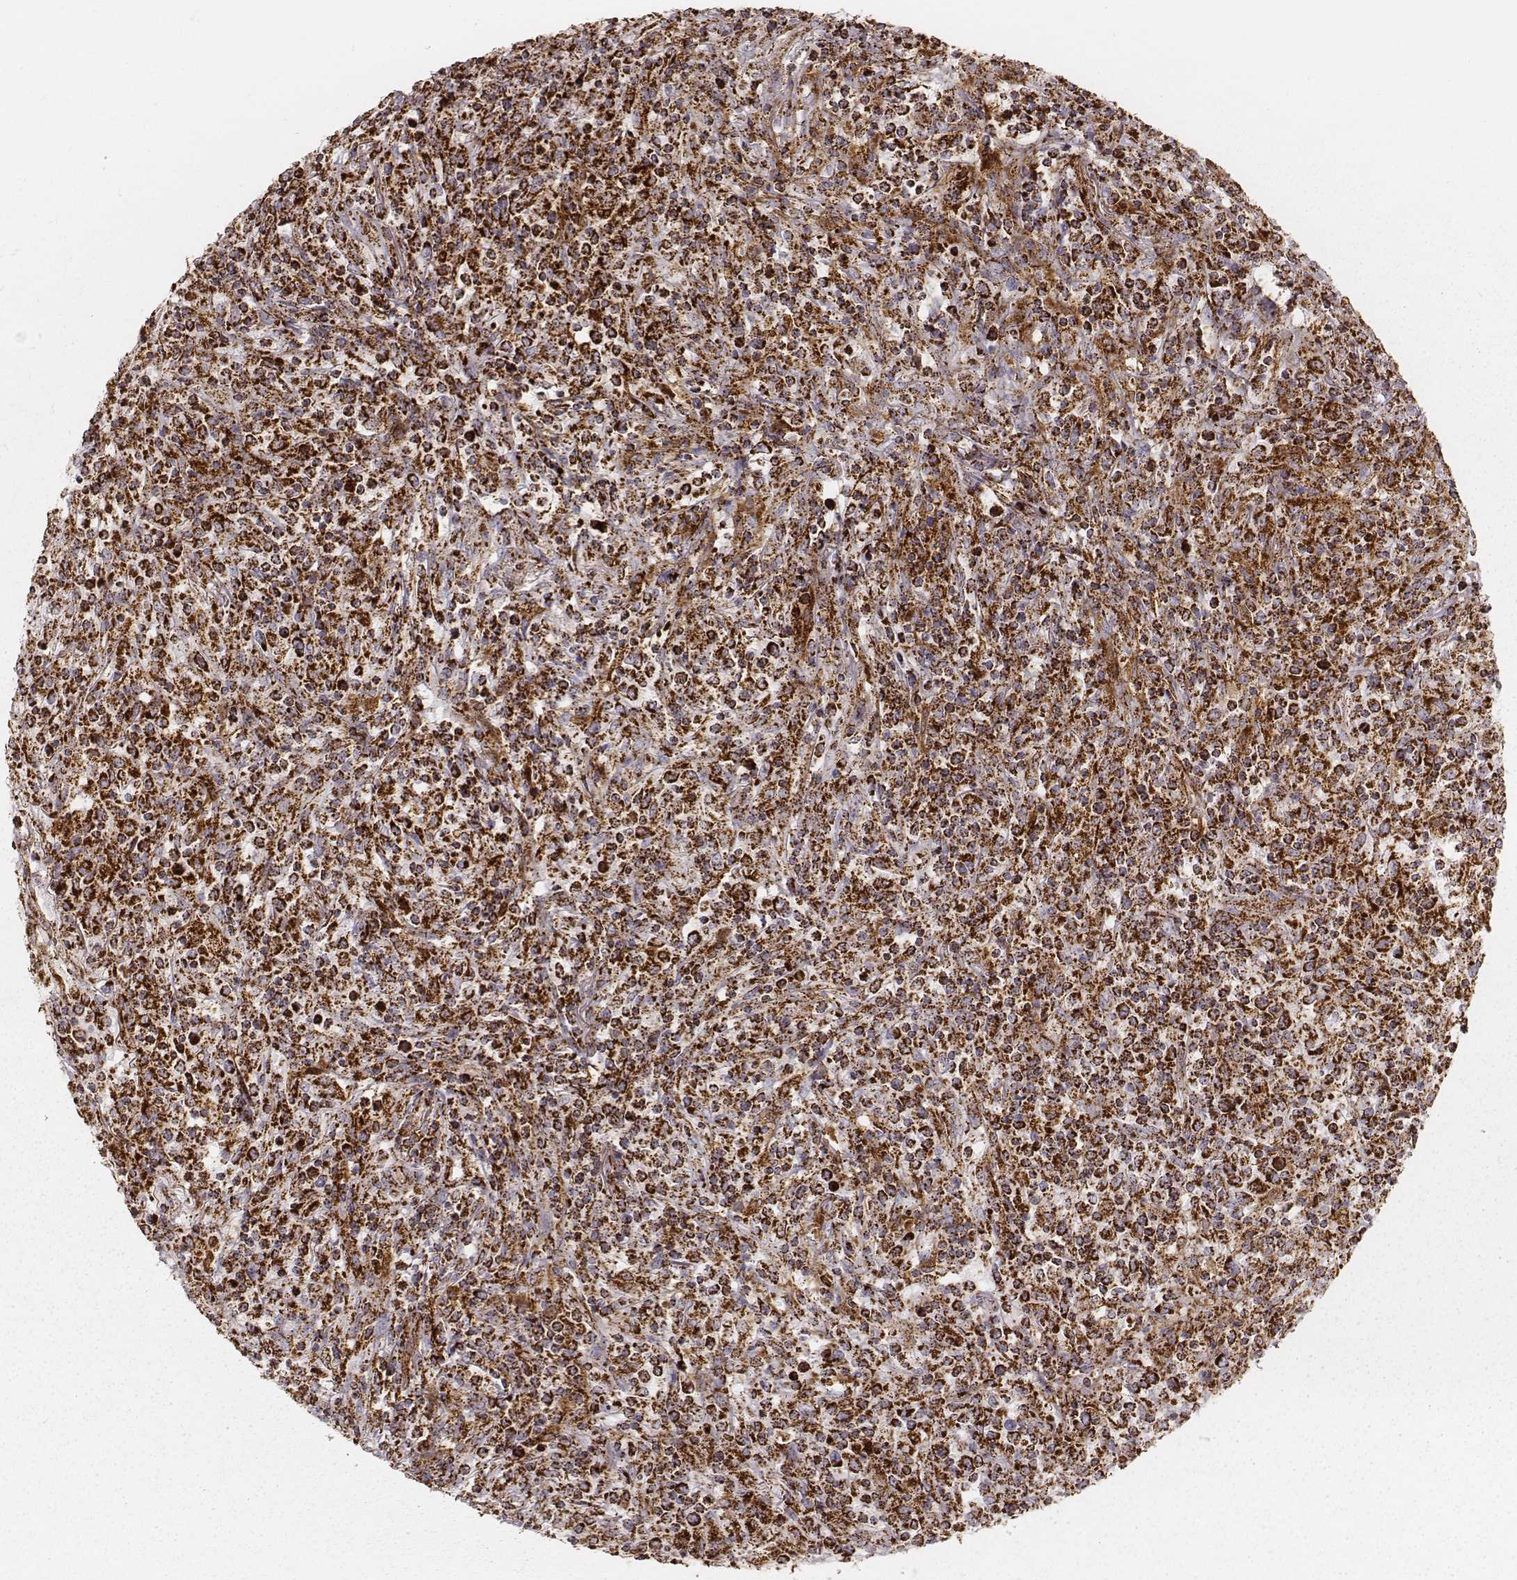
{"staining": {"intensity": "strong", "quantity": ">75%", "location": "cytoplasmic/membranous"}, "tissue": "lymphoma", "cell_type": "Tumor cells", "image_type": "cancer", "snomed": [{"axis": "morphology", "description": "Malignant lymphoma, non-Hodgkin's type, High grade"}, {"axis": "topography", "description": "Lung"}], "caption": "Brown immunohistochemical staining in high-grade malignant lymphoma, non-Hodgkin's type demonstrates strong cytoplasmic/membranous expression in approximately >75% of tumor cells.", "gene": "CS", "patient": {"sex": "male", "age": 79}}